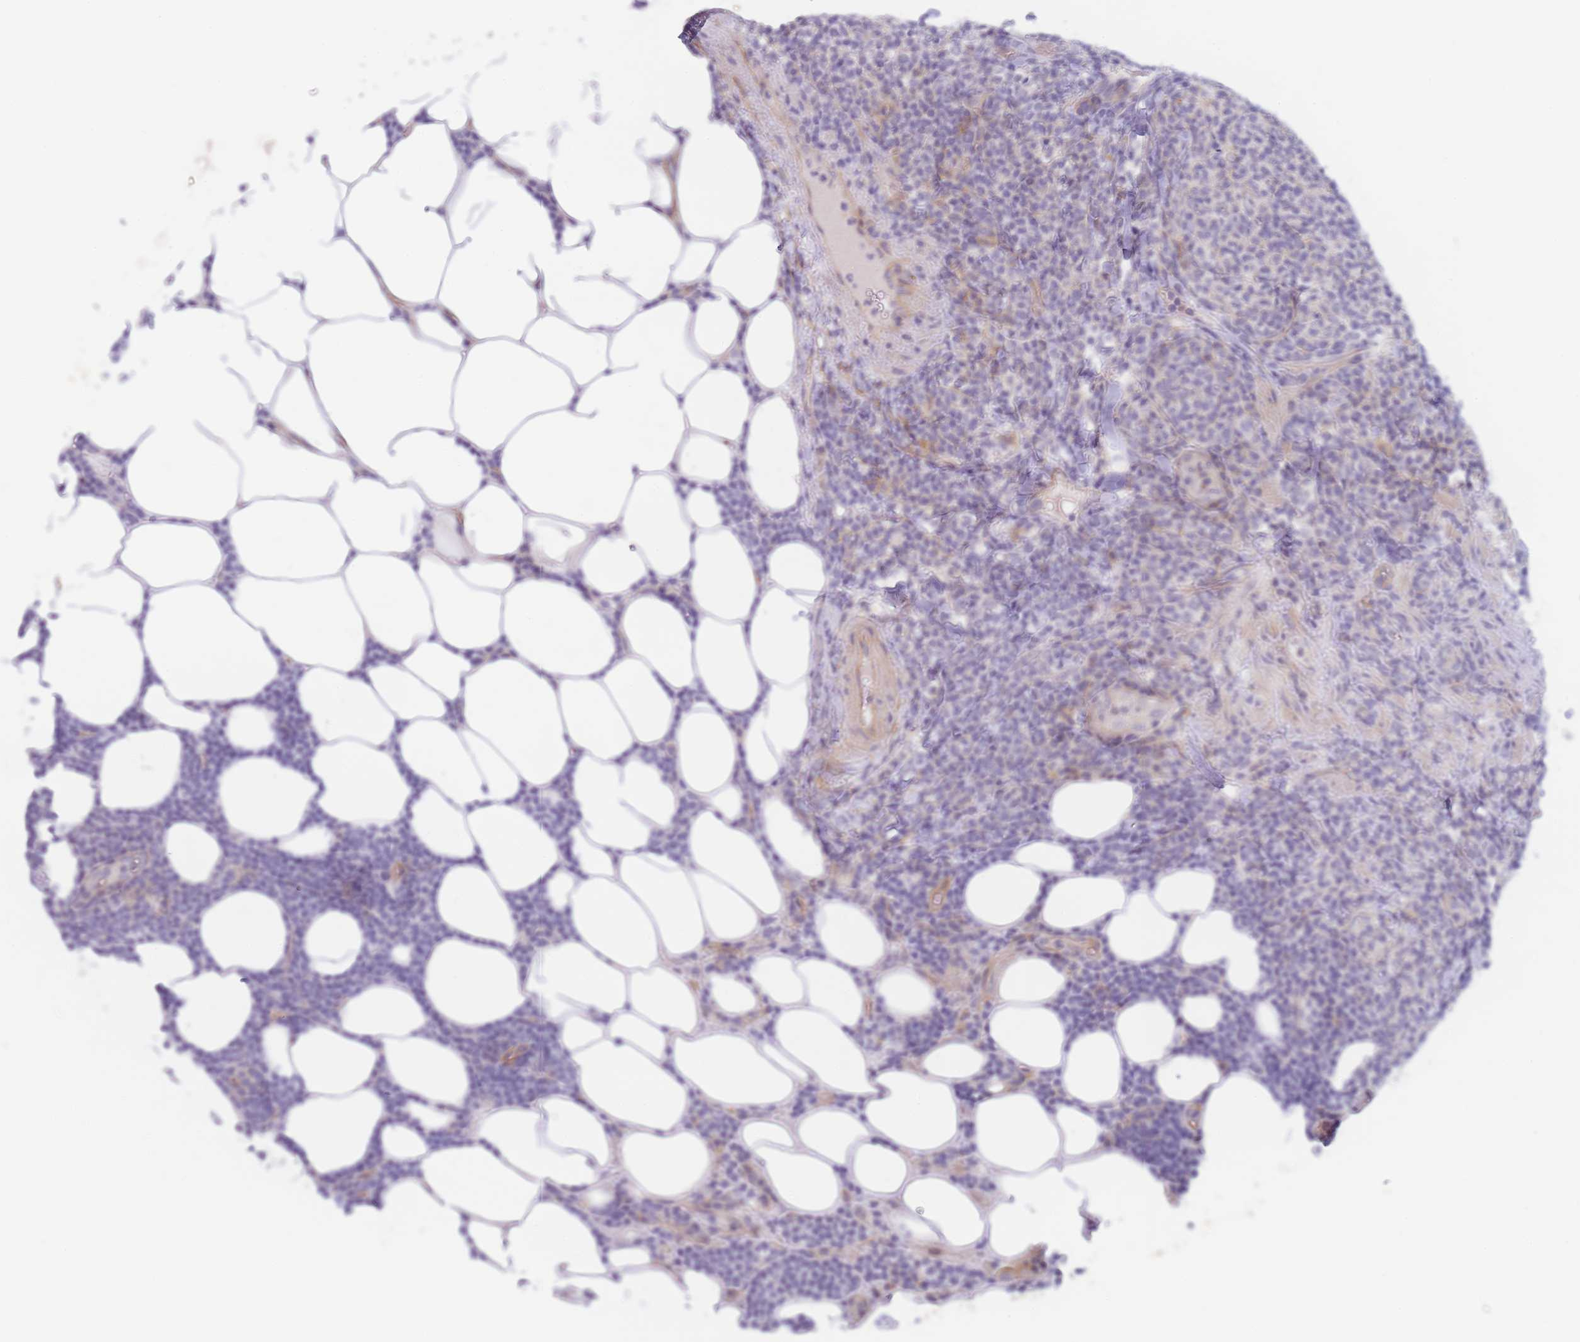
{"staining": {"intensity": "negative", "quantity": "none", "location": "none"}, "tissue": "lymphoma", "cell_type": "Tumor cells", "image_type": "cancer", "snomed": [{"axis": "morphology", "description": "Malignant lymphoma, non-Hodgkin's type, Low grade"}, {"axis": "topography", "description": "Lymph node"}], "caption": "The immunohistochemistry image has no significant staining in tumor cells of lymphoma tissue.", "gene": "WDR93", "patient": {"sex": "male", "age": 66}}